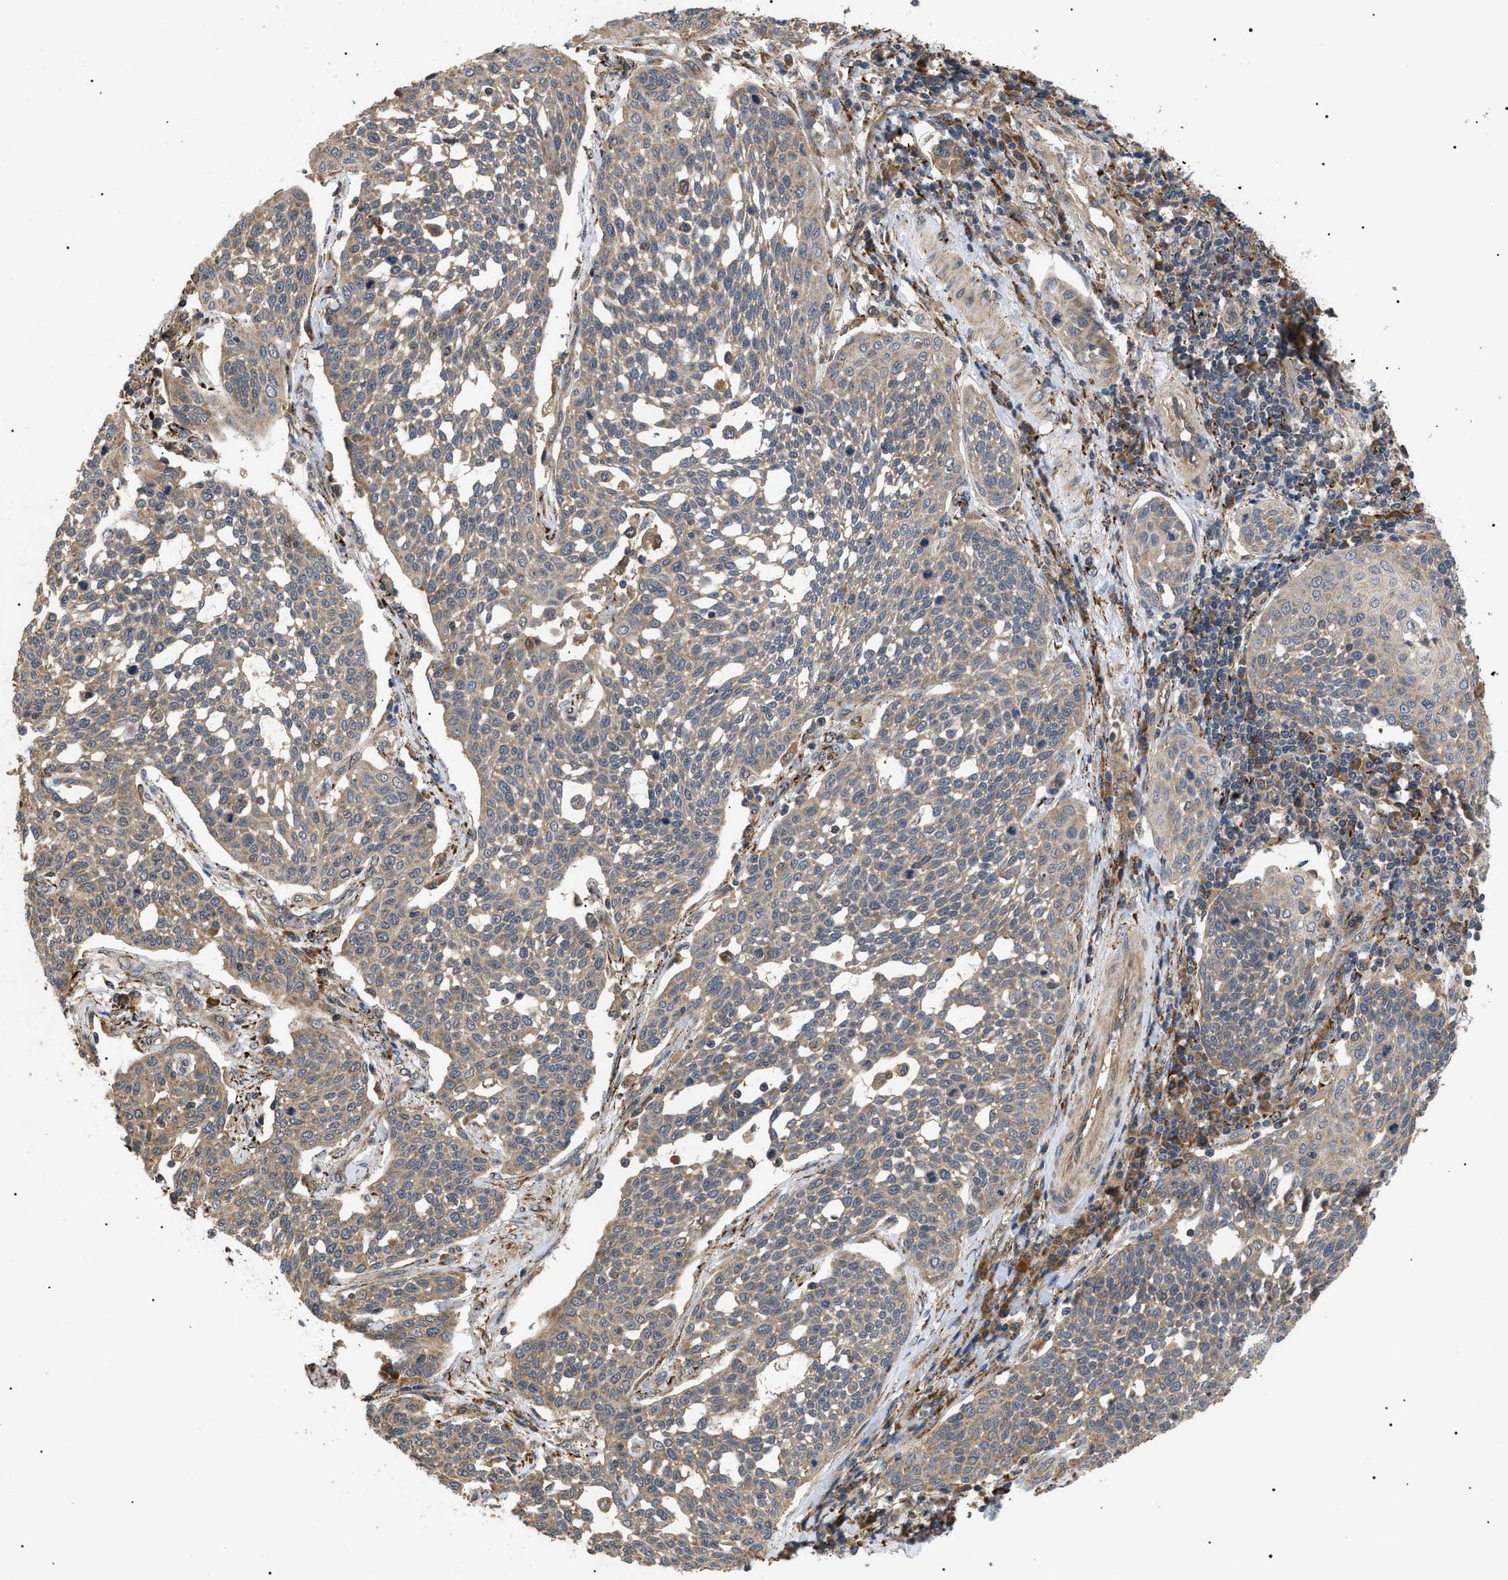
{"staining": {"intensity": "weak", "quantity": ">75%", "location": "cytoplasmic/membranous"}, "tissue": "cervical cancer", "cell_type": "Tumor cells", "image_type": "cancer", "snomed": [{"axis": "morphology", "description": "Squamous cell carcinoma, NOS"}, {"axis": "topography", "description": "Cervix"}], "caption": "This histopathology image demonstrates cervical cancer (squamous cell carcinoma) stained with immunohistochemistry (IHC) to label a protein in brown. The cytoplasmic/membranous of tumor cells show weak positivity for the protein. Nuclei are counter-stained blue.", "gene": "ASTL", "patient": {"sex": "female", "age": 34}}